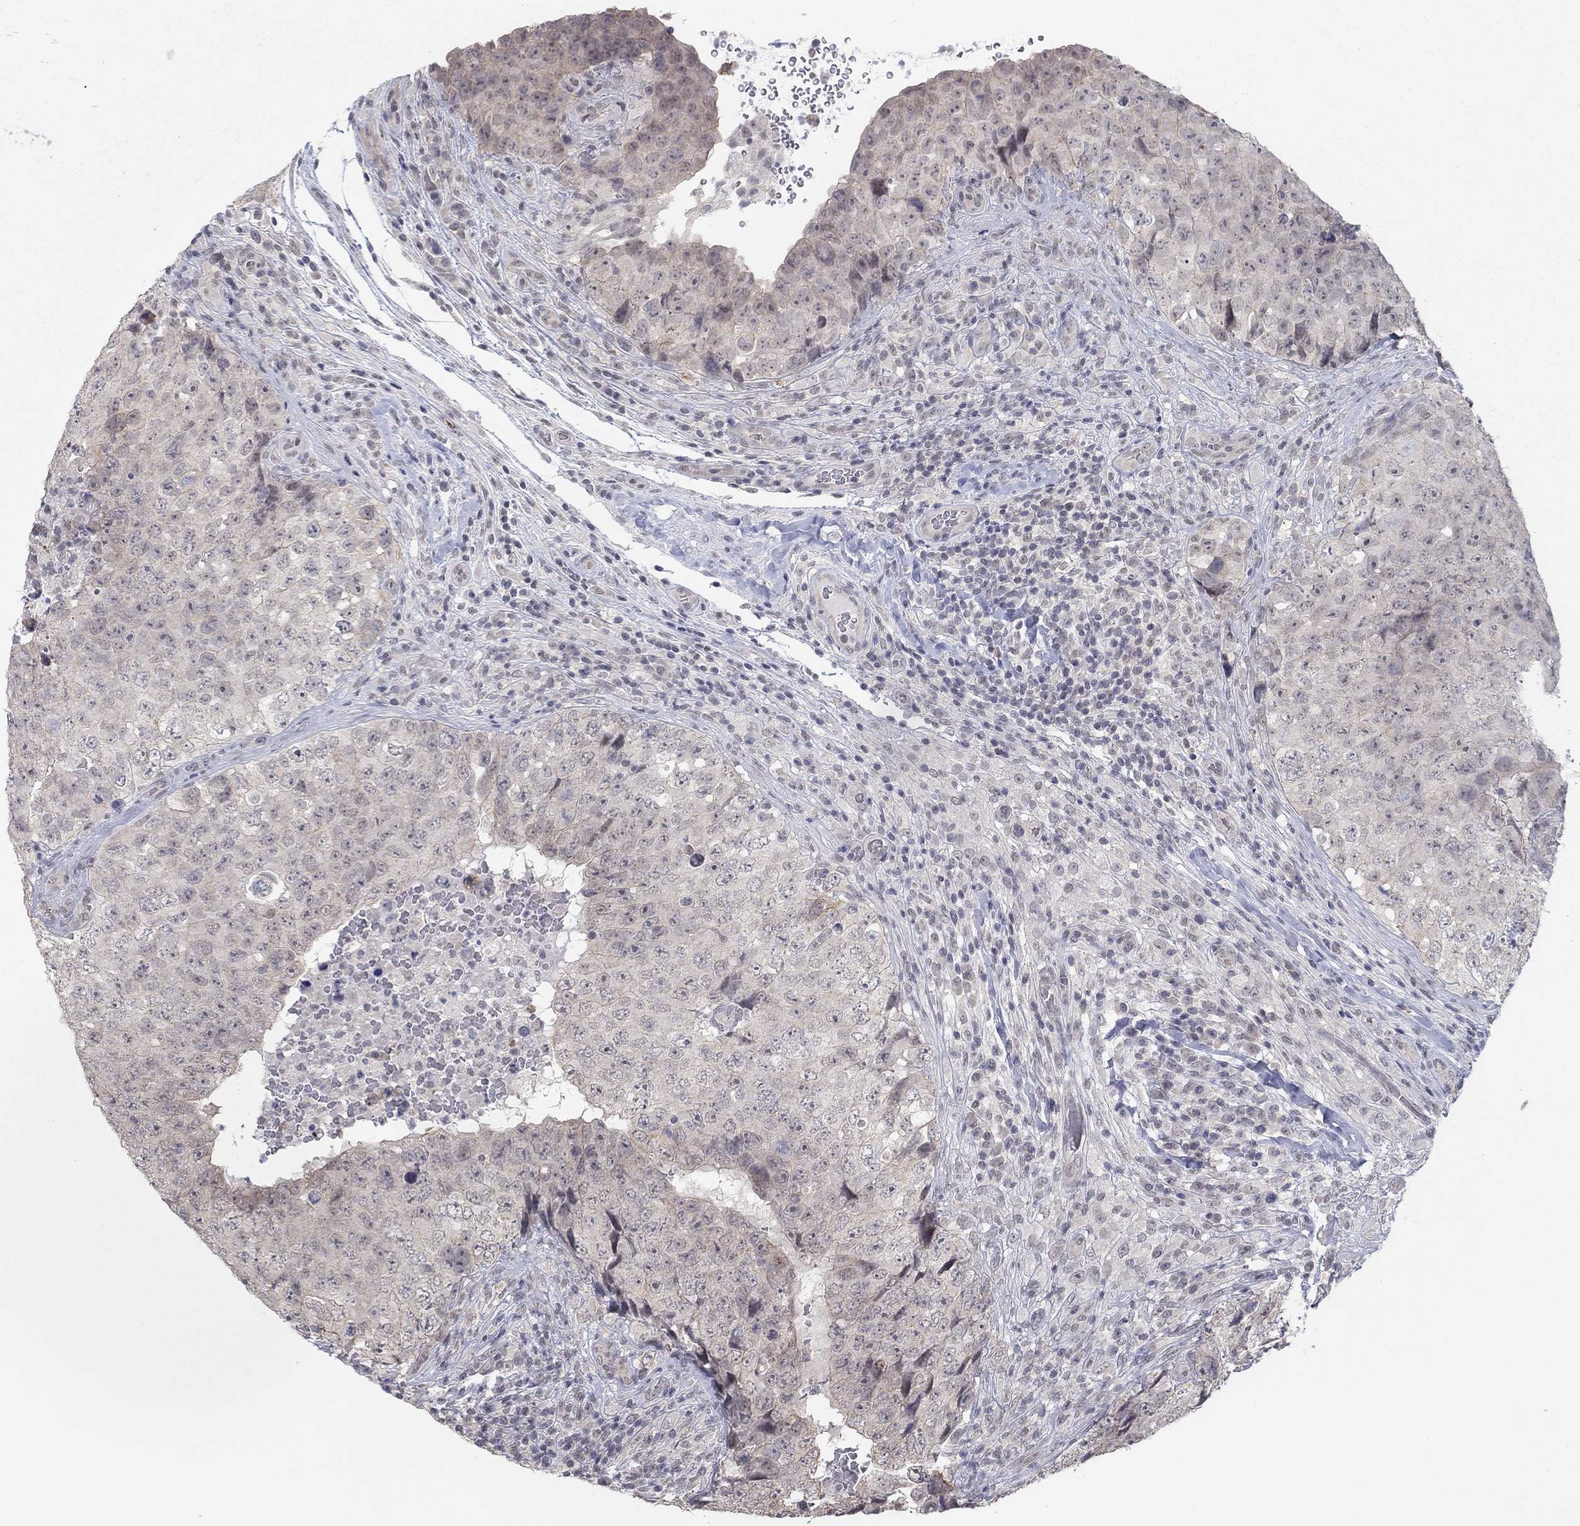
{"staining": {"intensity": "negative", "quantity": "none", "location": "none"}, "tissue": "testis cancer", "cell_type": "Tumor cells", "image_type": "cancer", "snomed": [{"axis": "morphology", "description": "Seminoma, NOS"}, {"axis": "topography", "description": "Testis"}], "caption": "Protein analysis of testis cancer shows no significant staining in tumor cells. (DAB IHC visualized using brightfield microscopy, high magnification).", "gene": "SLC22A2", "patient": {"sex": "male", "age": 34}}